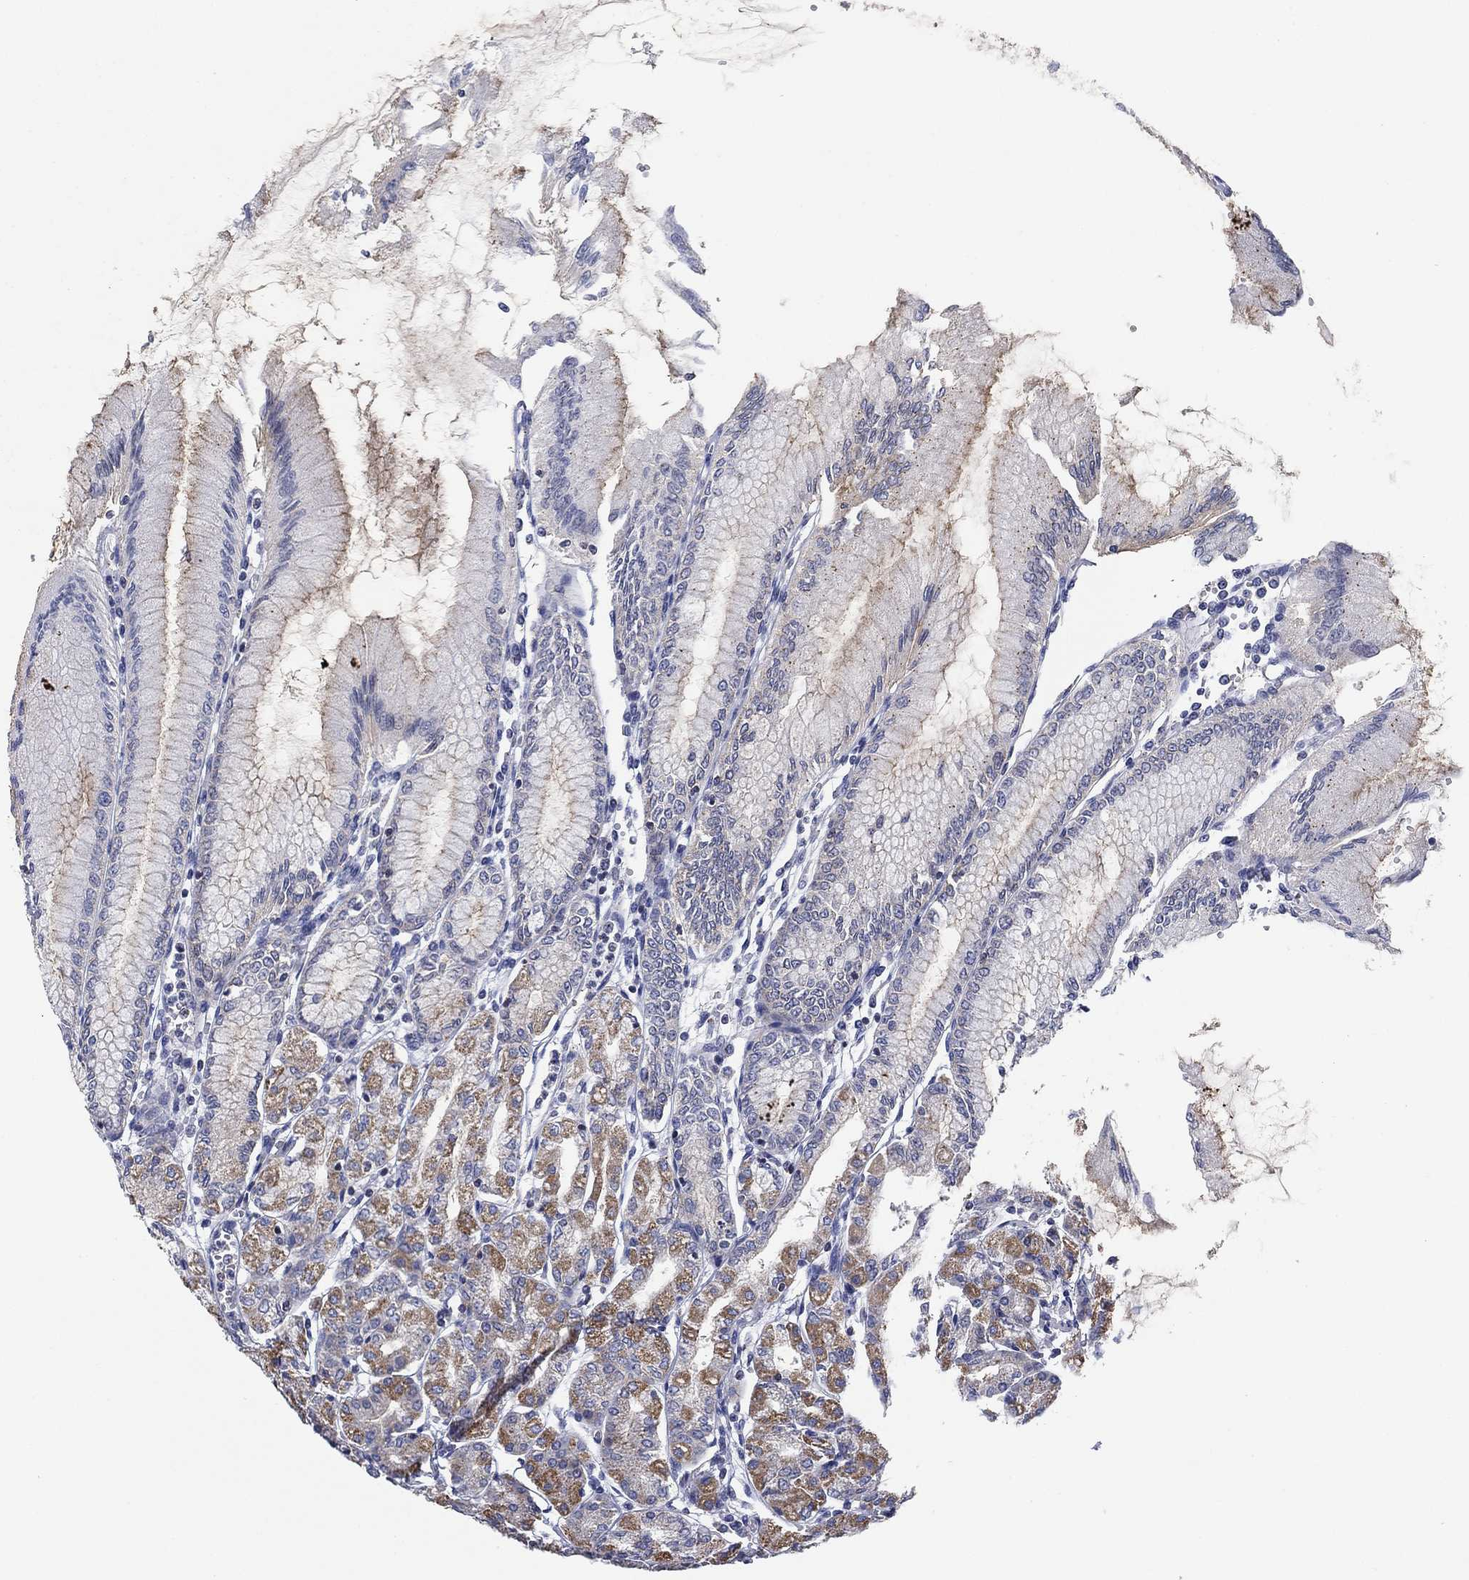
{"staining": {"intensity": "moderate", "quantity": "25%-75%", "location": "cytoplasmic/membranous"}, "tissue": "stomach", "cell_type": "Glandular cells", "image_type": "normal", "snomed": [{"axis": "morphology", "description": "Normal tissue, NOS"}, {"axis": "topography", "description": "Skeletal muscle"}, {"axis": "topography", "description": "Stomach"}], "caption": "Immunohistochemical staining of normal human stomach reveals 25%-75% levels of moderate cytoplasmic/membranous protein positivity in approximately 25%-75% of glandular cells. Ihc stains the protein of interest in brown and the nuclei are stained blue.", "gene": "NACAD", "patient": {"sex": "female", "age": 57}}